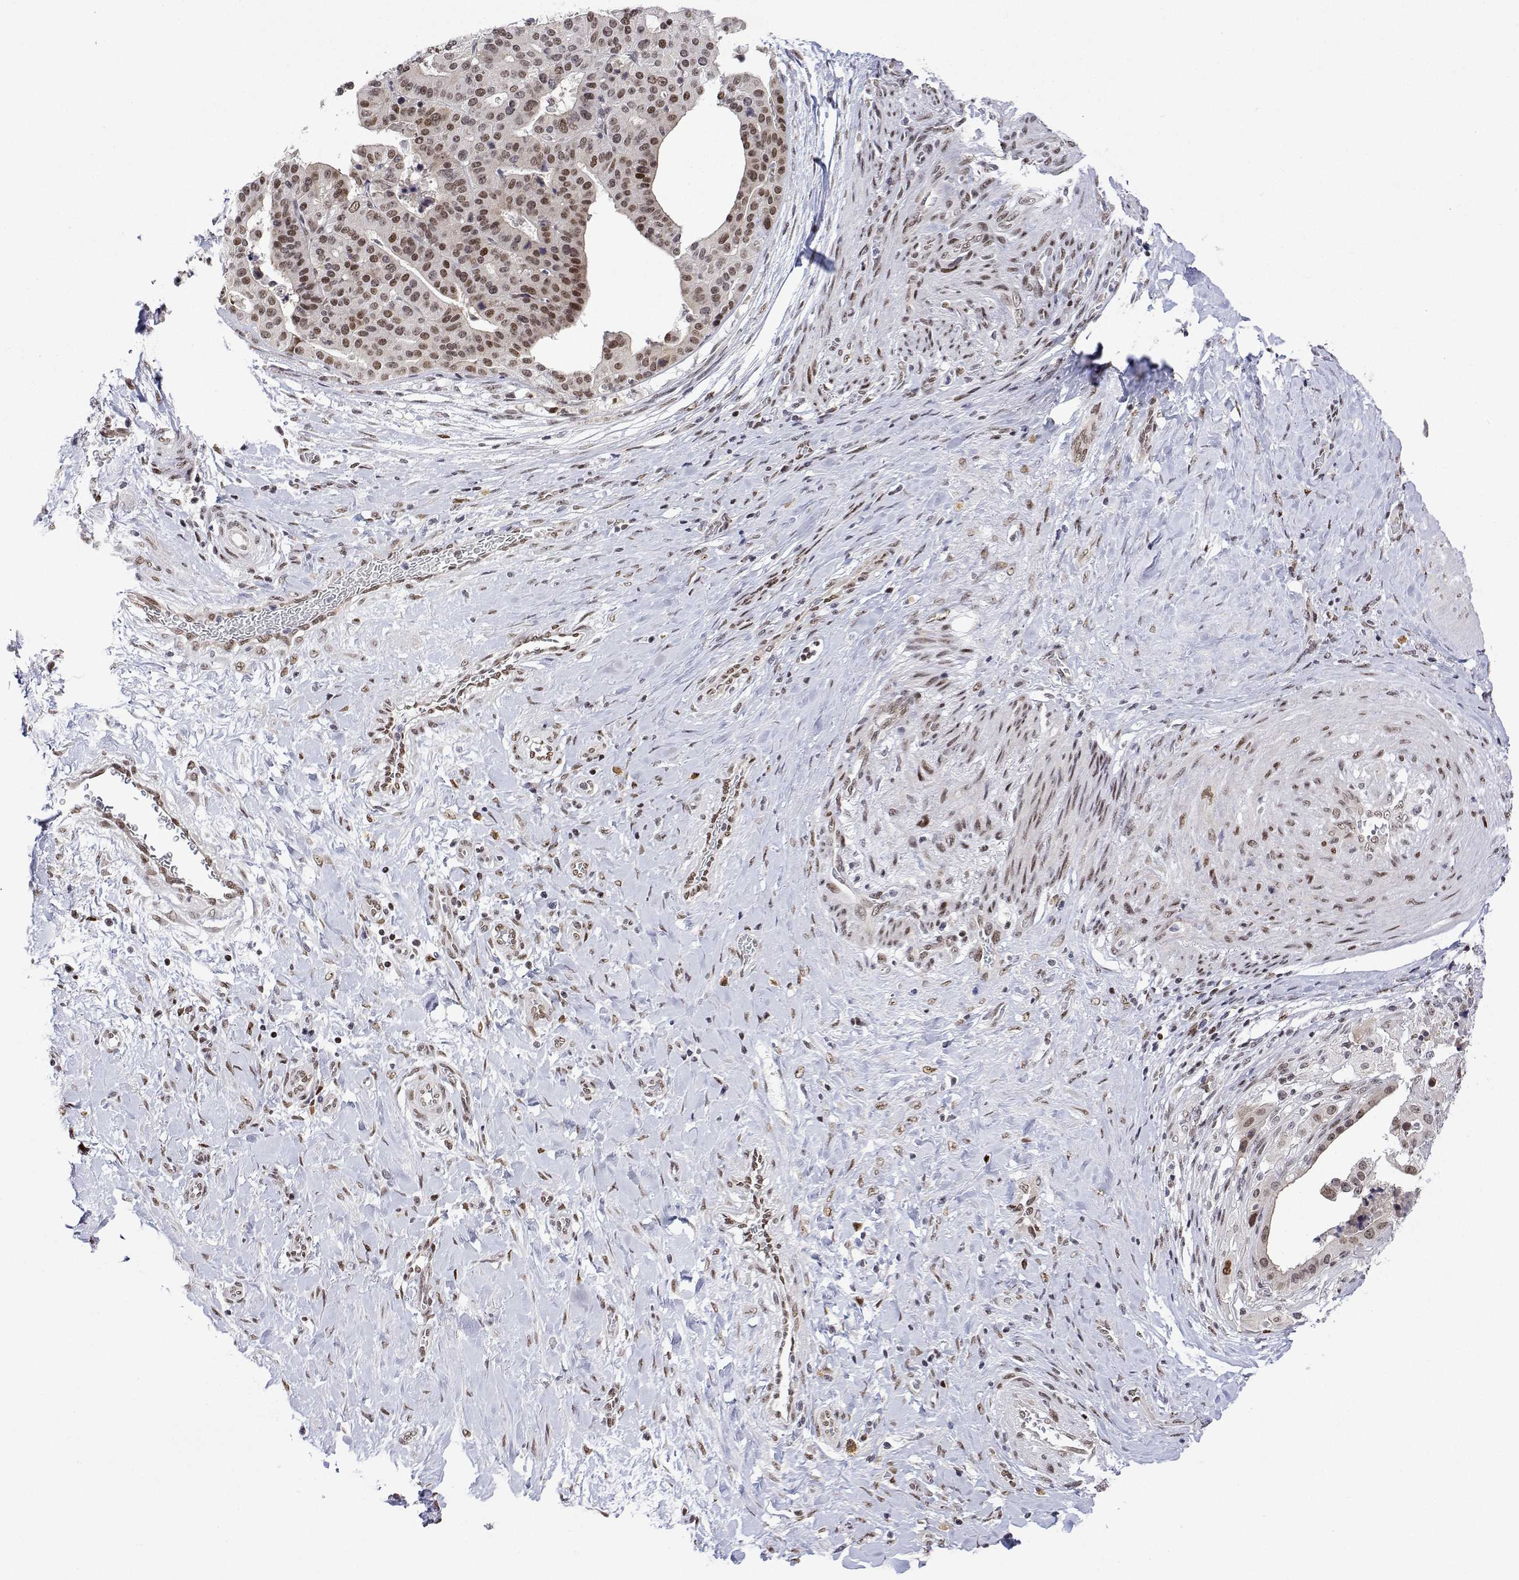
{"staining": {"intensity": "moderate", "quantity": ">75%", "location": "nuclear"}, "tissue": "stomach cancer", "cell_type": "Tumor cells", "image_type": "cancer", "snomed": [{"axis": "morphology", "description": "Adenocarcinoma, NOS"}, {"axis": "topography", "description": "Stomach"}], "caption": "Immunohistochemistry (IHC) (DAB (3,3'-diaminobenzidine)) staining of stomach cancer (adenocarcinoma) demonstrates moderate nuclear protein staining in approximately >75% of tumor cells.", "gene": "XPC", "patient": {"sex": "male", "age": 48}}